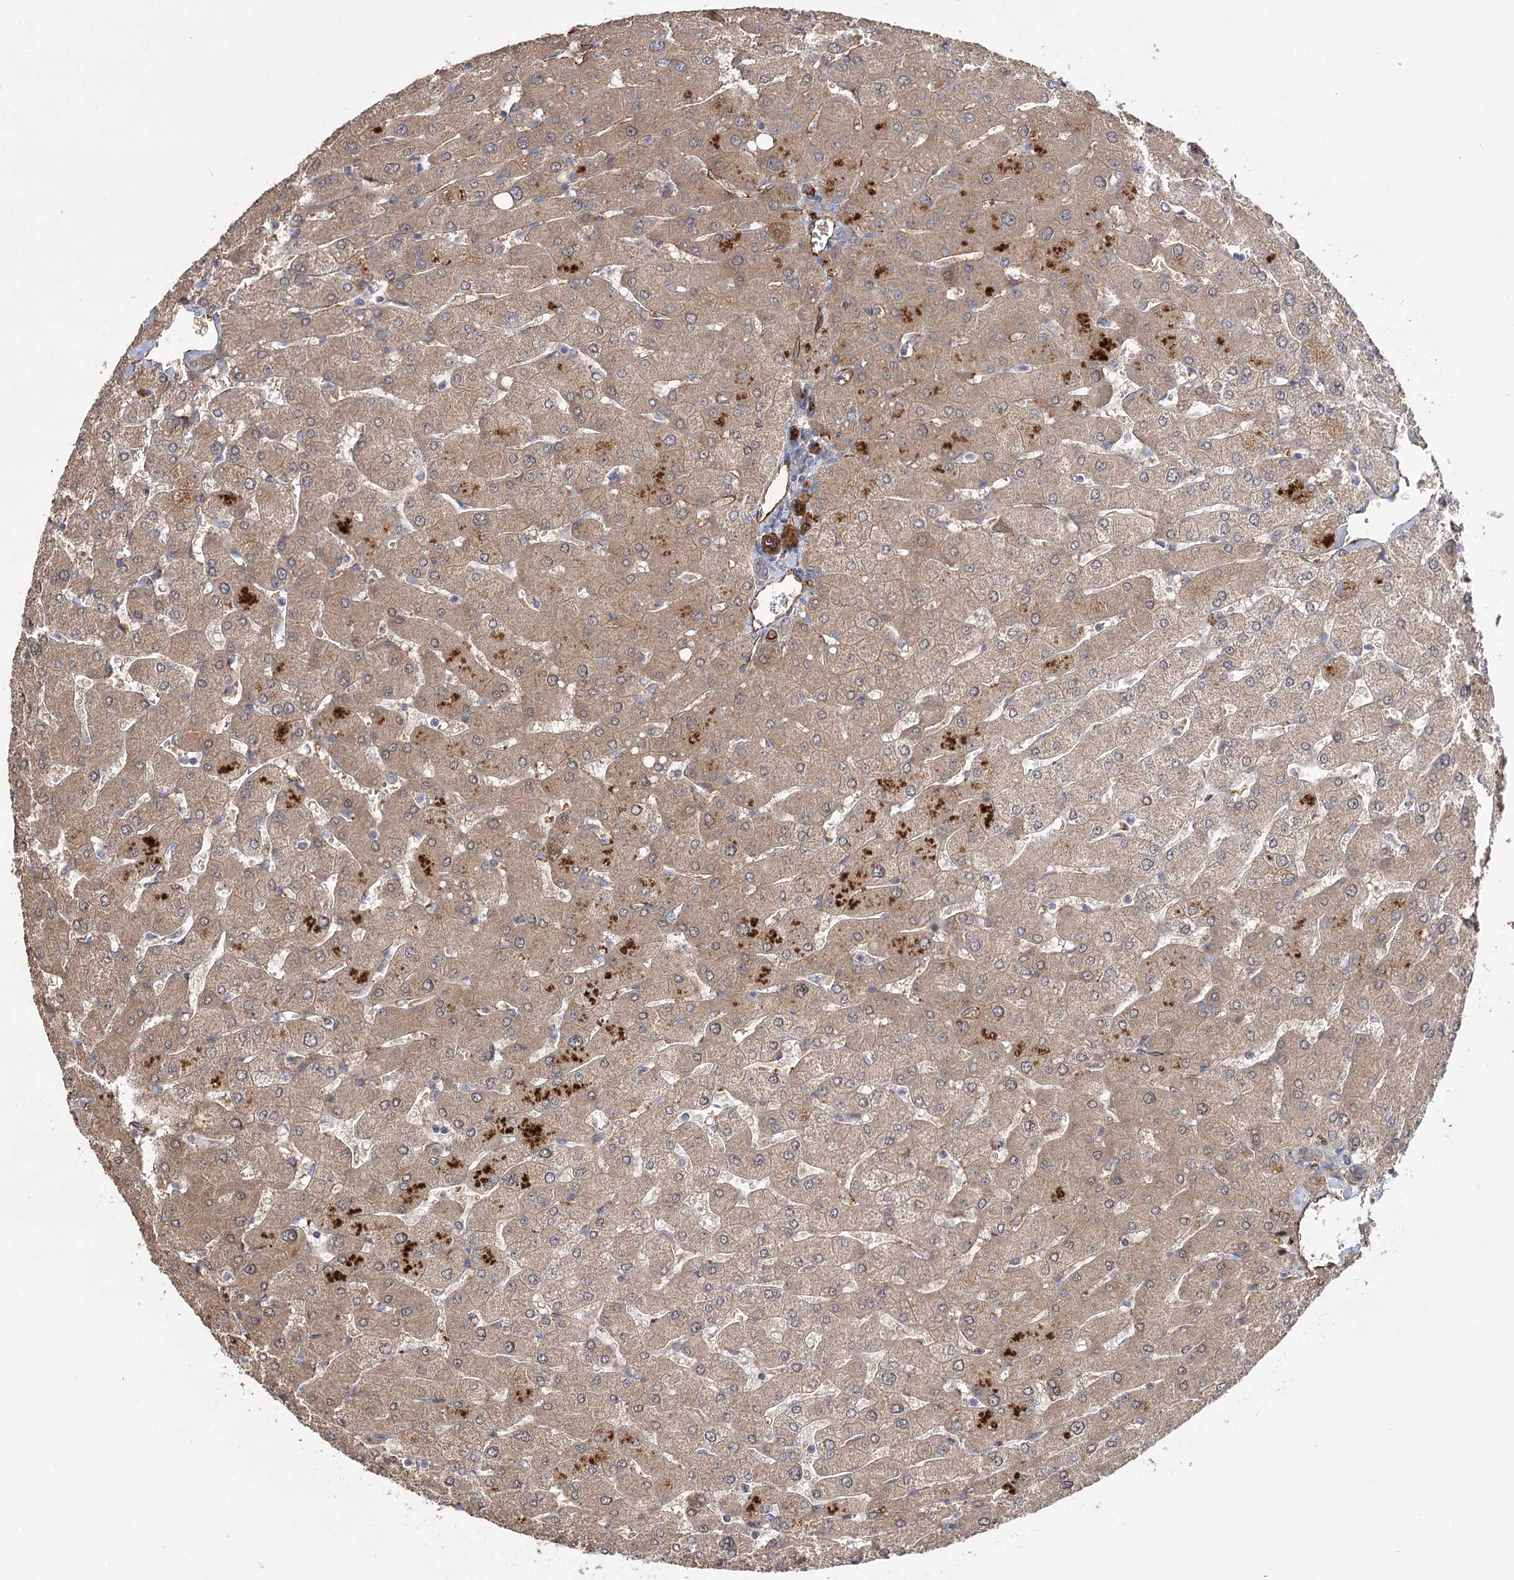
{"staining": {"intensity": "negative", "quantity": "none", "location": "none"}, "tissue": "liver", "cell_type": "Cholangiocytes", "image_type": "normal", "snomed": [{"axis": "morphology", "description": "Normal tissue, NOS"}, {"axis": "topography", "description": "Liver"}], "caption": "Immunohistochemical staining of unremarkable human liver shows no significant staining in cholangiocytes. The staining was performed using DAB (3,3'-diaminobenzidine) to visualize the protein expression in brown, while the nuclei were stained in blue with hematoxylin (Magnification: 20x).", "gene": "TMEM164", "patient": {"sex": "male", "age": 55}}